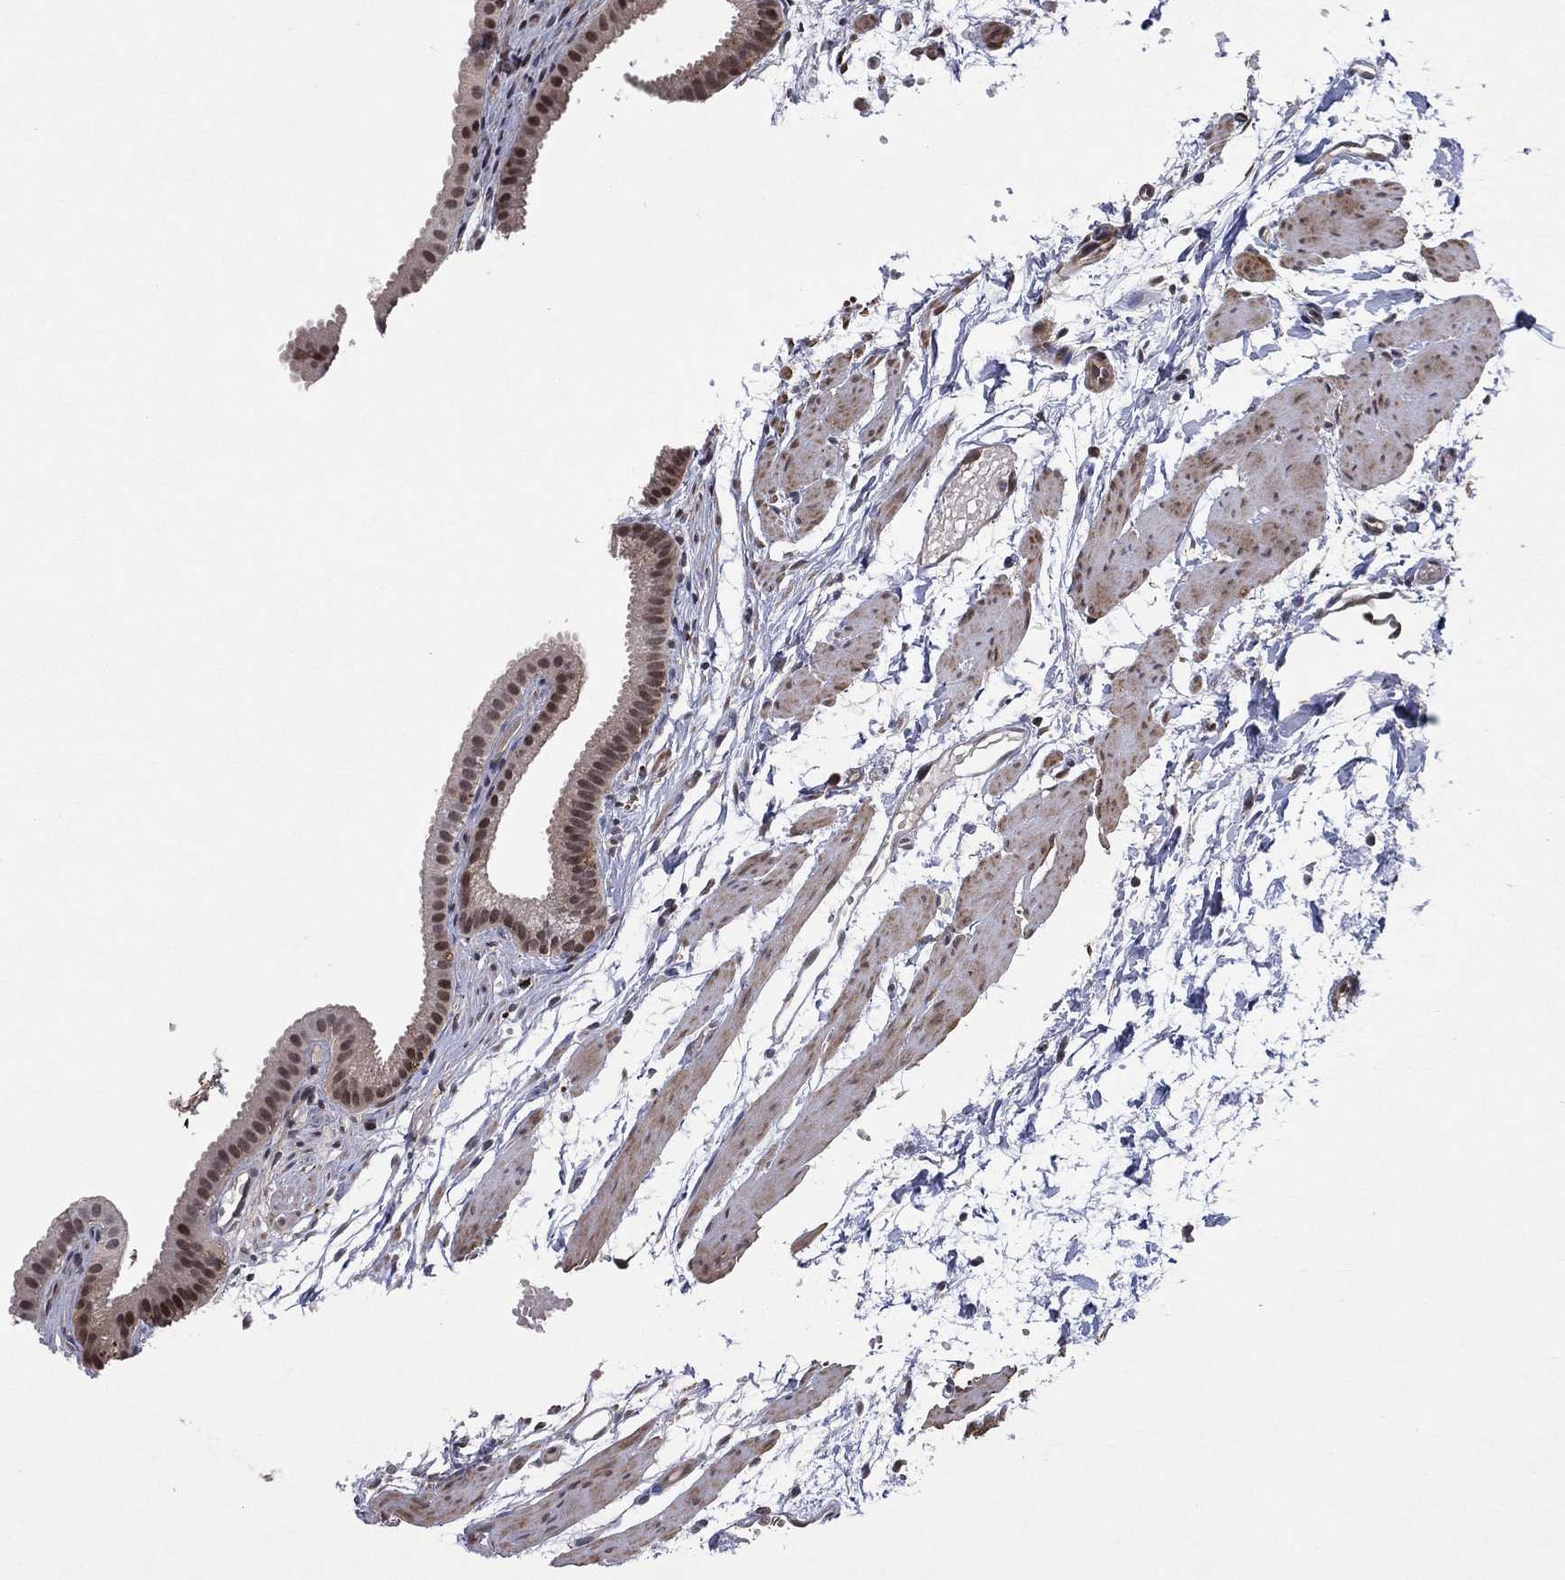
{"staining": {"intensity": "strong", "quantity": "<25%", "location": "nuclear"}, "tissue": "gallbladder", "cell_type": "Glandular cells", "image_type": "normal", "snomed": [{"axis": "morphology", "description": "Normal tissue, NOS"}, {"axis": "topography", "description": "Gallbladder"}, {"axis": "topography", "description": "Peripheral nerve tissue"}], "caption": "IHC image of normal gallbladder: human gallbladder stained using immunohistochemistry (IHC) demonstrates medium levels of strong protein expression localized specifically in the nuclear of glandular cells, appearing as a nuclear brown color.", "gene": "ICOSLG", "patient": {"sex": "female", "age": 45}}